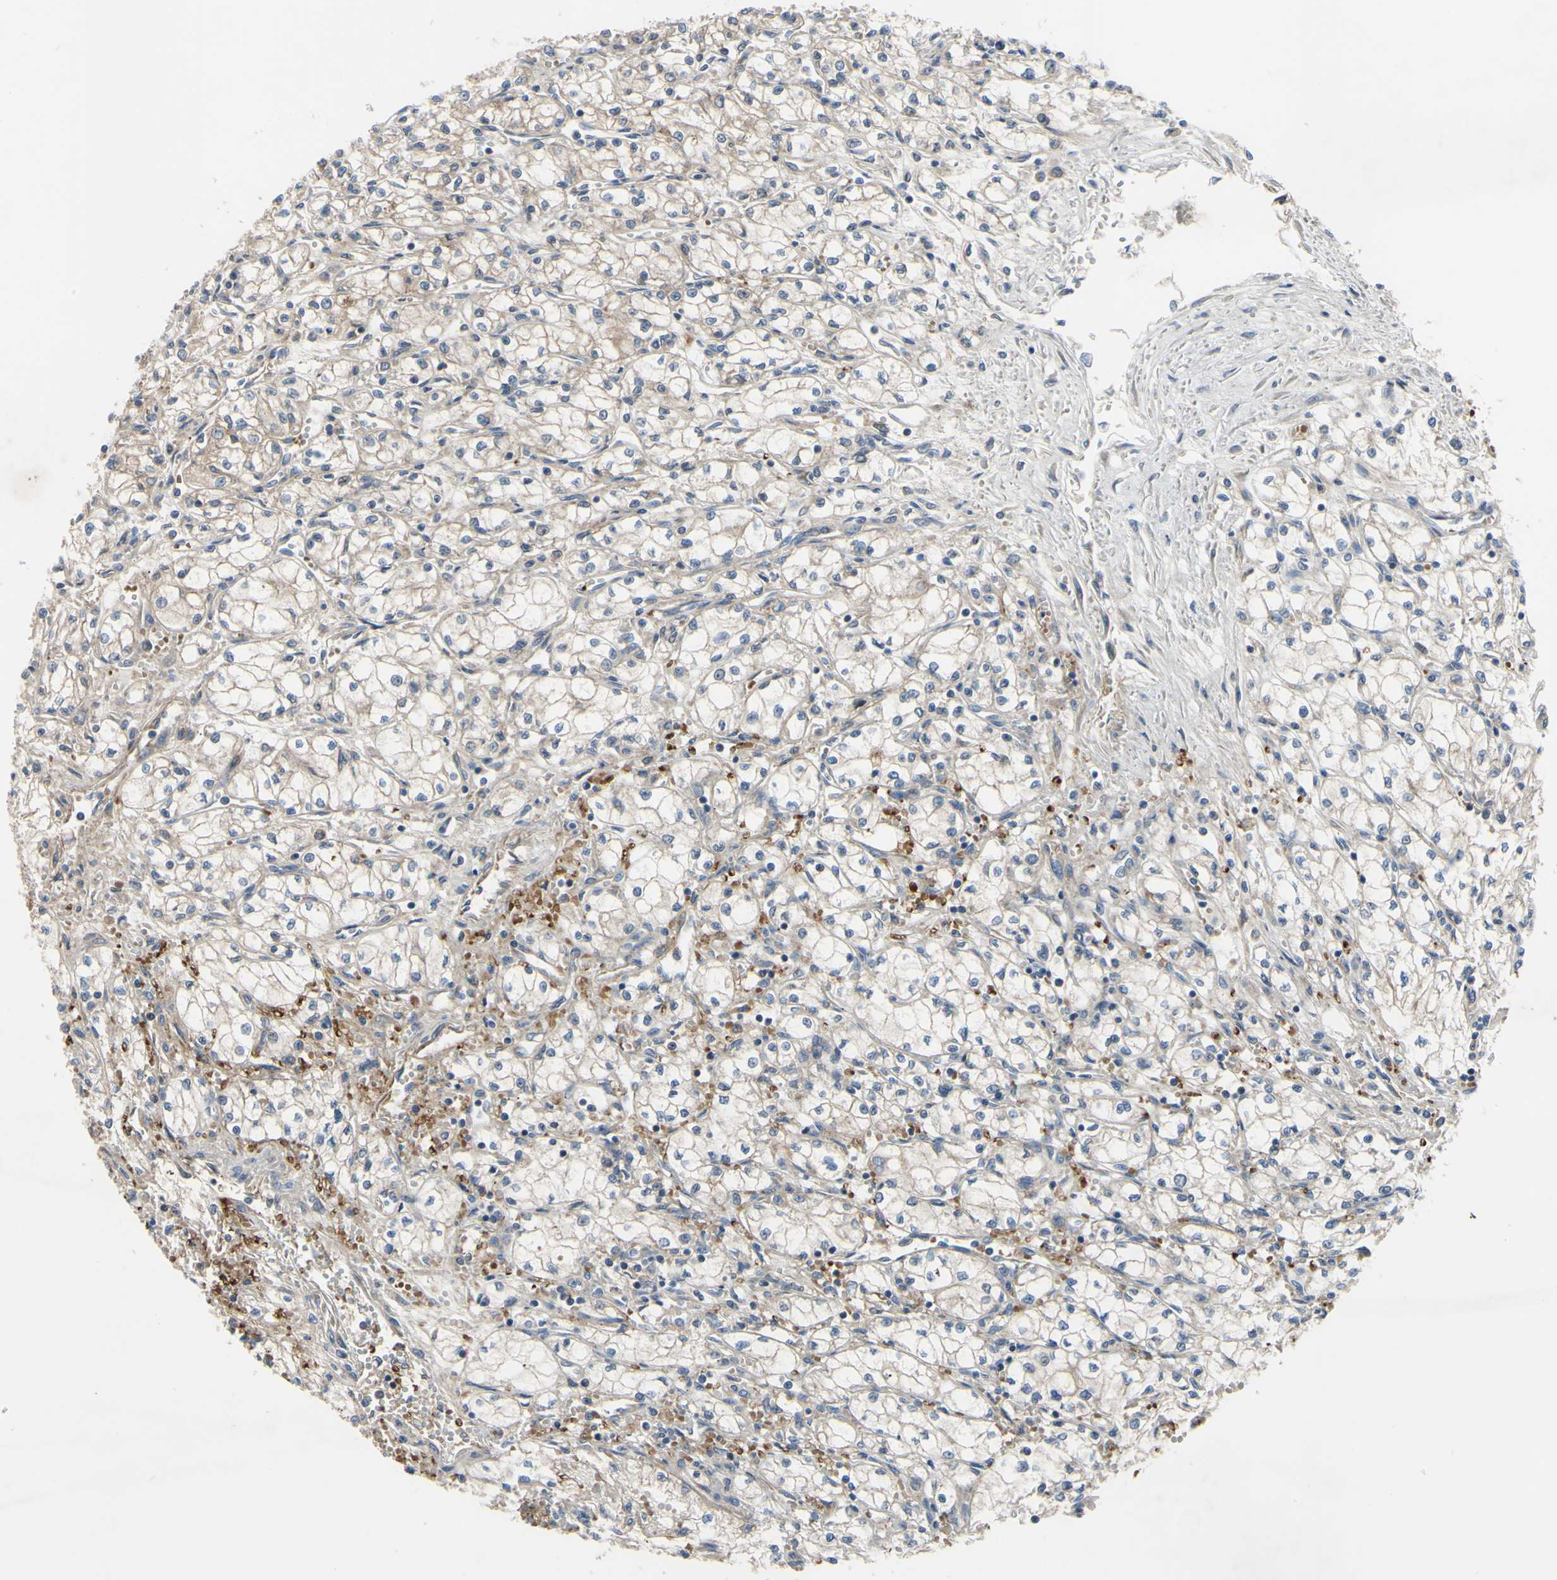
{"staining": {"intensity": "weak", "quantity": "<25%", "location": "cytoplasmic/membranous"}, "tissue": "renal cancer", "cell_type": "Tumor cells", "image_type": "cancer", "snomed": [{"axis": "morphology", "description": "Normal tissue, NOS"}, {"axis": "morphology", "description": "Adenocarcinoma, NOS"}, {"axis": "topography", "description": "Kidney"}], "caption": "Tumor cells show no significant expression in adenocarcinoma (renal). The staining is performed using DAB (3,3'-diaminobenzidine) brown chromogen with nuclei counter-stained in using hematoxylin.", "gene": "XIAP", "patient": {"sex": "male", "age": 59}}